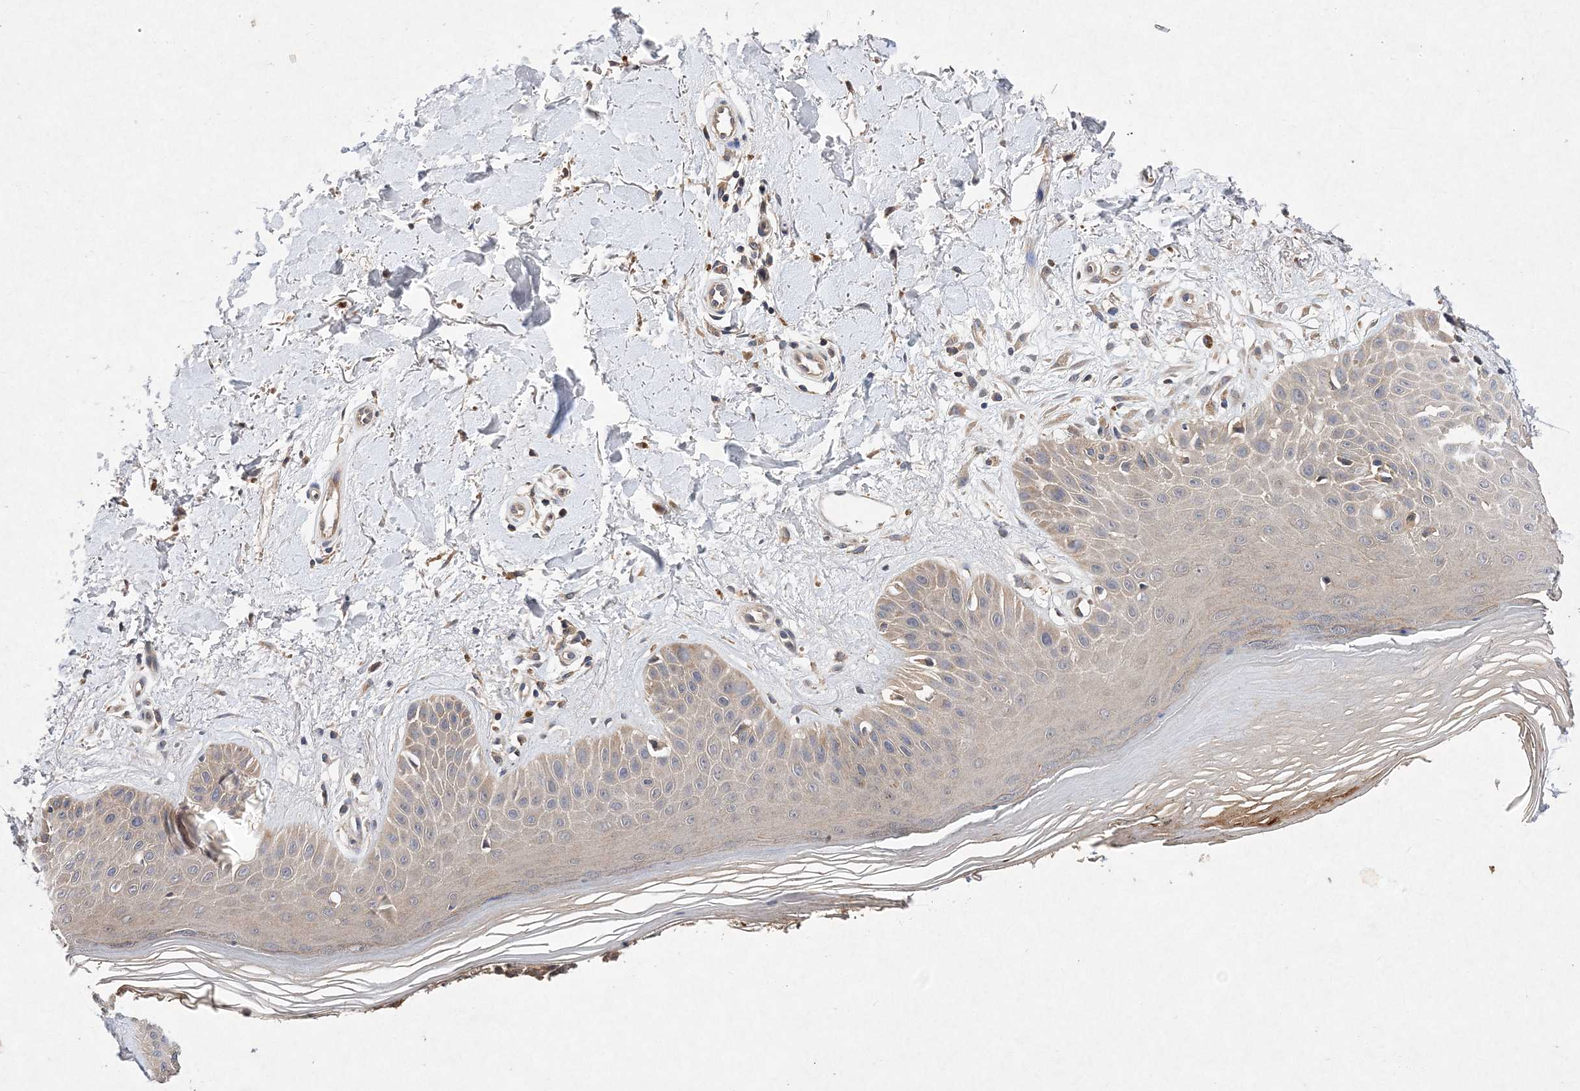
{"staining": {"intensity": "moderate", "quantity": ">75%", "location": "cytoplasmic/membranous"}, "tissue": "skin", "cell_type": "Fibroblasts", "image_type": "normal", "snomed": [{"axis": "morphology", "description": "Normal tissue, NOS"}, {"axis": "topography", "description": "Skin"}], "caption": "Immunohistochemistry staining of benign skin, which displays medium levels of moderate cytoplasmic/membranous expression in approximately >75% of fibroblasts indicating moderate cytoplasmic/membranous protein staining. The staining was performed using DAB (3,3'-diaminobenzidine) (brown) for protein detection and nuclei were counterstained in hematoxylin (blue).", "gene": "PROSER1", "patient": {"sex": "female", "age": 64}}